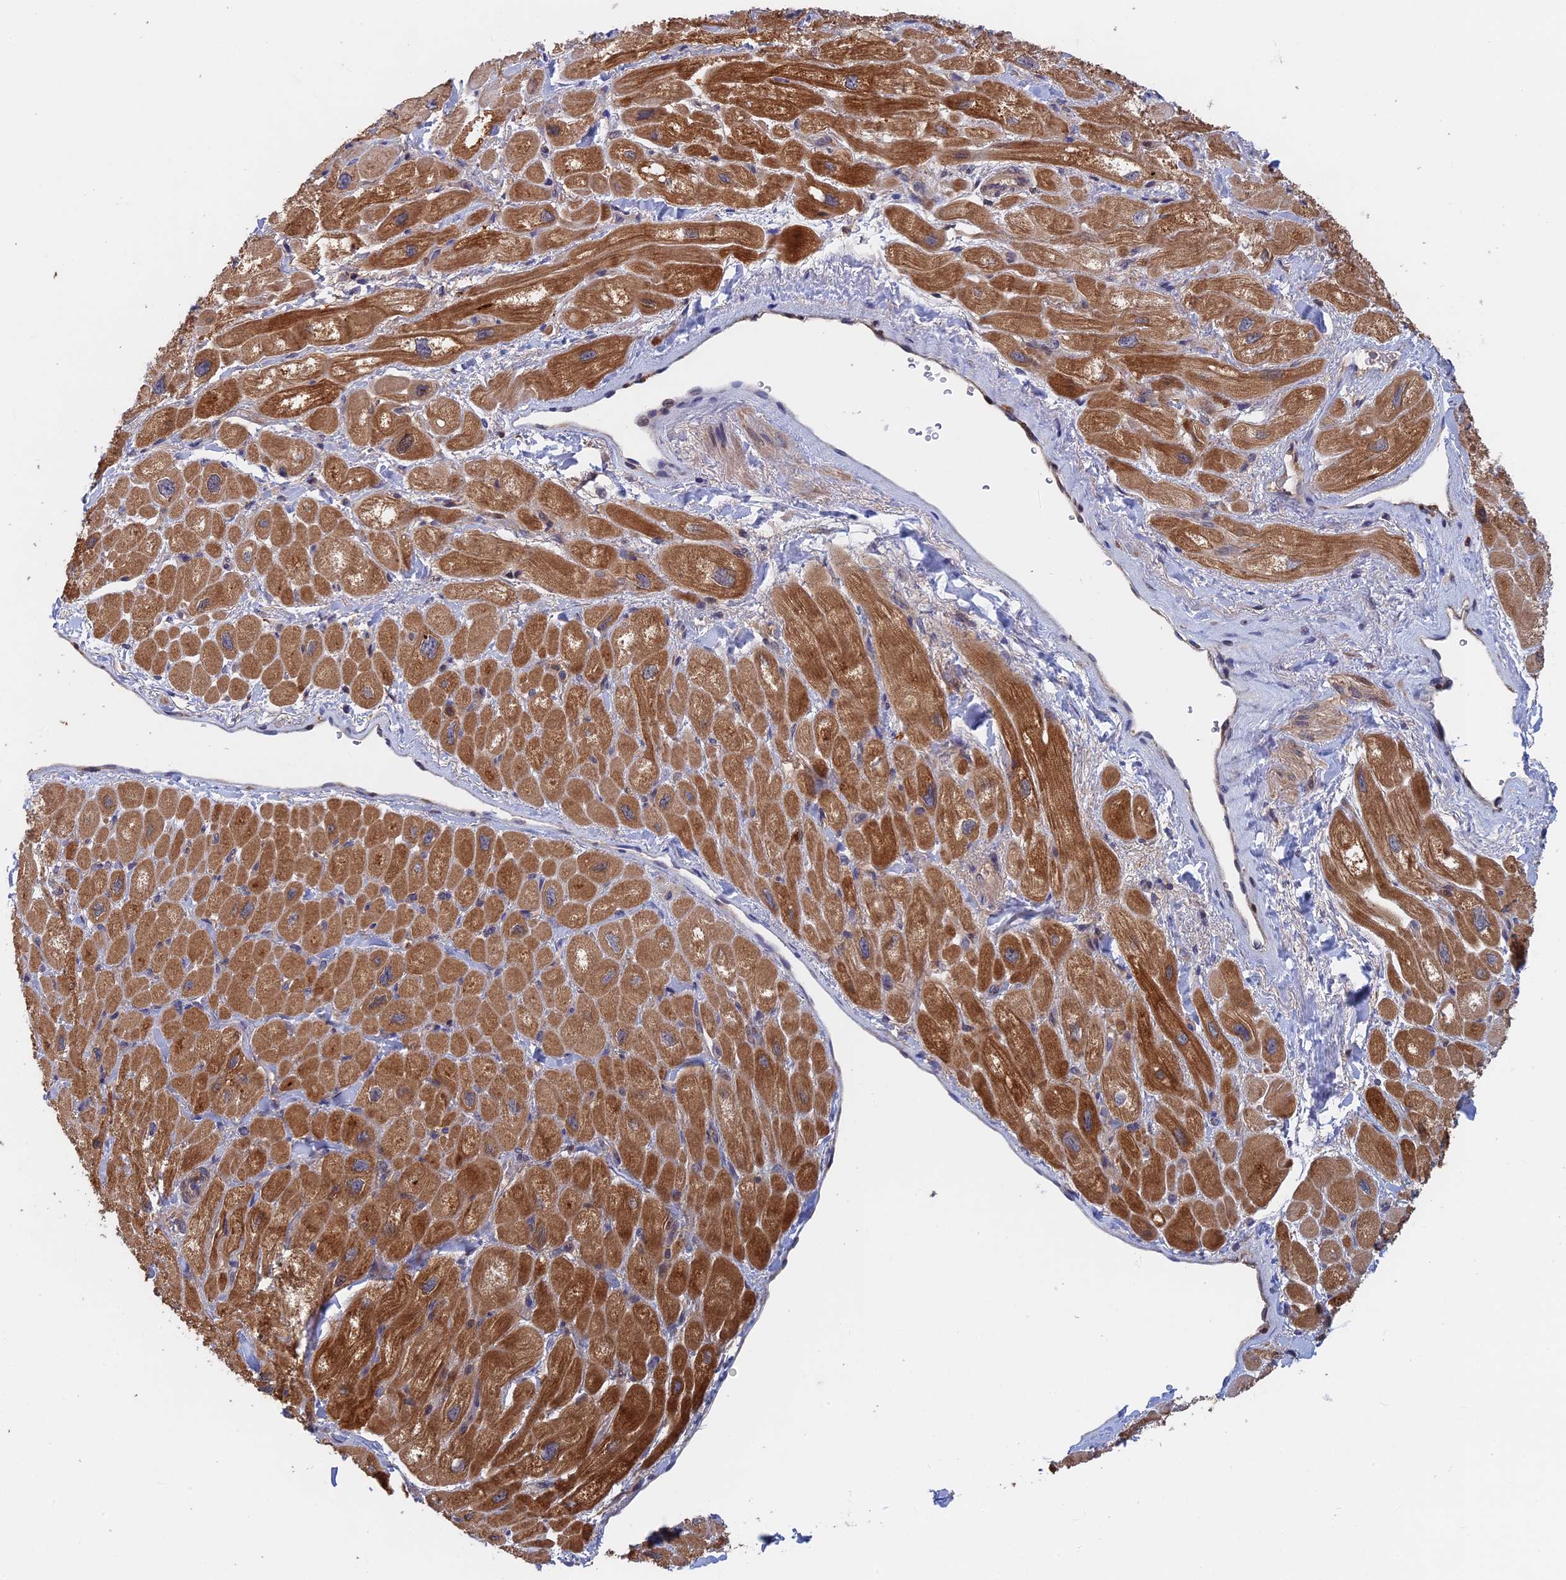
{"staining": {"intensity": "moderate", "quantity": ">75%", "location": "cytoplasmic/membranous"}, "tissue": "heart muscle", "cell_type": "Cardiomyocytes", "image_type": "normal", "snomed": [{"axis": "morphology", "description": "Normal tissue, NOS"}, {"axis": "topography", "description": "Heart"}], "caption": "This photomicrograph demonstrates immunohistochemistry (IHC) staining of benign heart muscle, with medium moderate cytoplasmic/membranous positivity in about >75% of cardiomyocytes.", "gene": "BLVRA", "patient": {"sex": "male", "age": 65}}